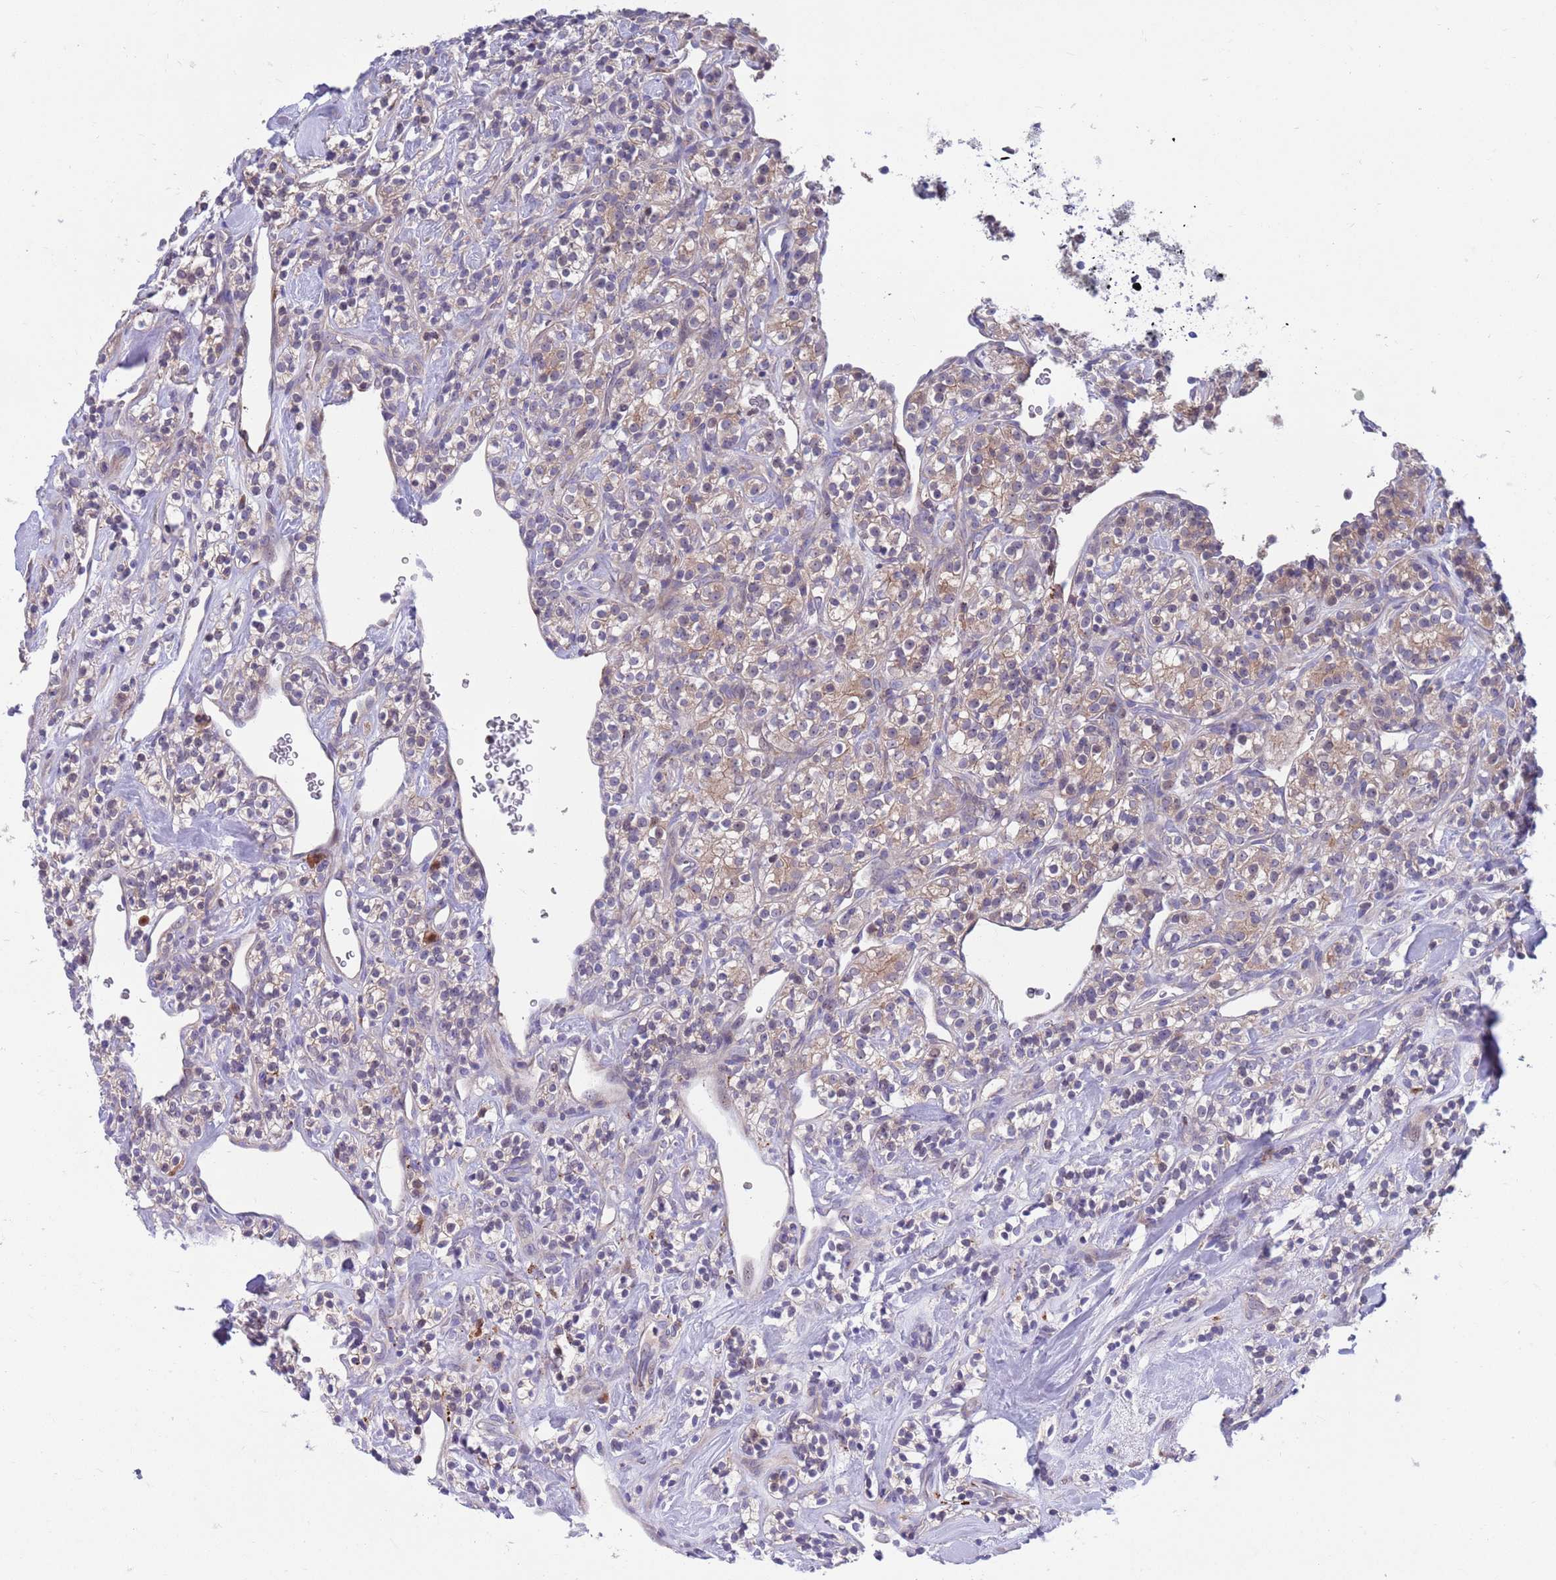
{"staining": {"intensity": "weak", "quantity": ">75%", "location": "cytoplasmic/membranous"}, "tissue": "renal cancer", "cell_type": "Tumor cells", "image_type": "cancer", "snomed": [{"axis": "morphology", "description": "Adenocarcinoma, NOS"}, {"axis": "topography", "description": "Kidney"}], "caption": "There is low levels of weak cytoplasmic/membranous positivity in tumor cells of renal adenocarcinoma, as demonstrated by immunohistochemical staining (brown color).", "gene": "KLHL29", "patient": {"sex": "male", "age": 77}}